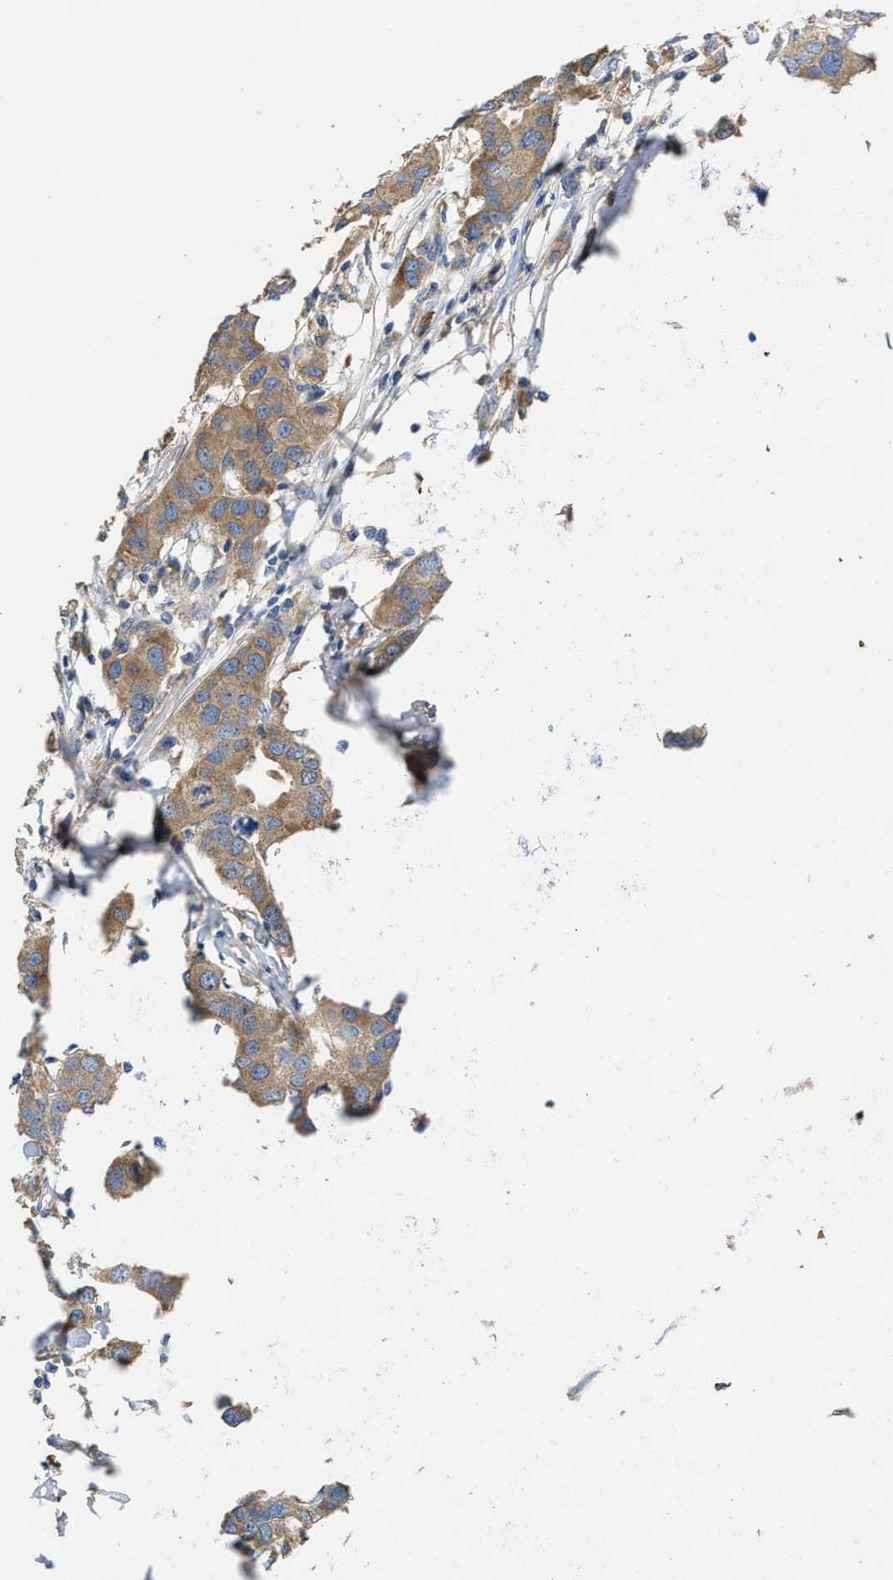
{"staining": {"intensity": "moderate", "quantity": ">75%", "location": "cytoplasmic/membranous"}, "tissue": "breast cancer", "cell_type": "Tumor cells", "image_type": "cancer", "snomed": [{"axis": "morphology", "description": "Duct carcinoma"}, {"axis": "topography", "description": "Breast"}], "caption": "Breast cancer (intraductal carcinoma) stained with a protein marker shows moderate staining in tumor cells.", "gene": "TMEM131", "patient": {"sex": "female", "age": 50}}